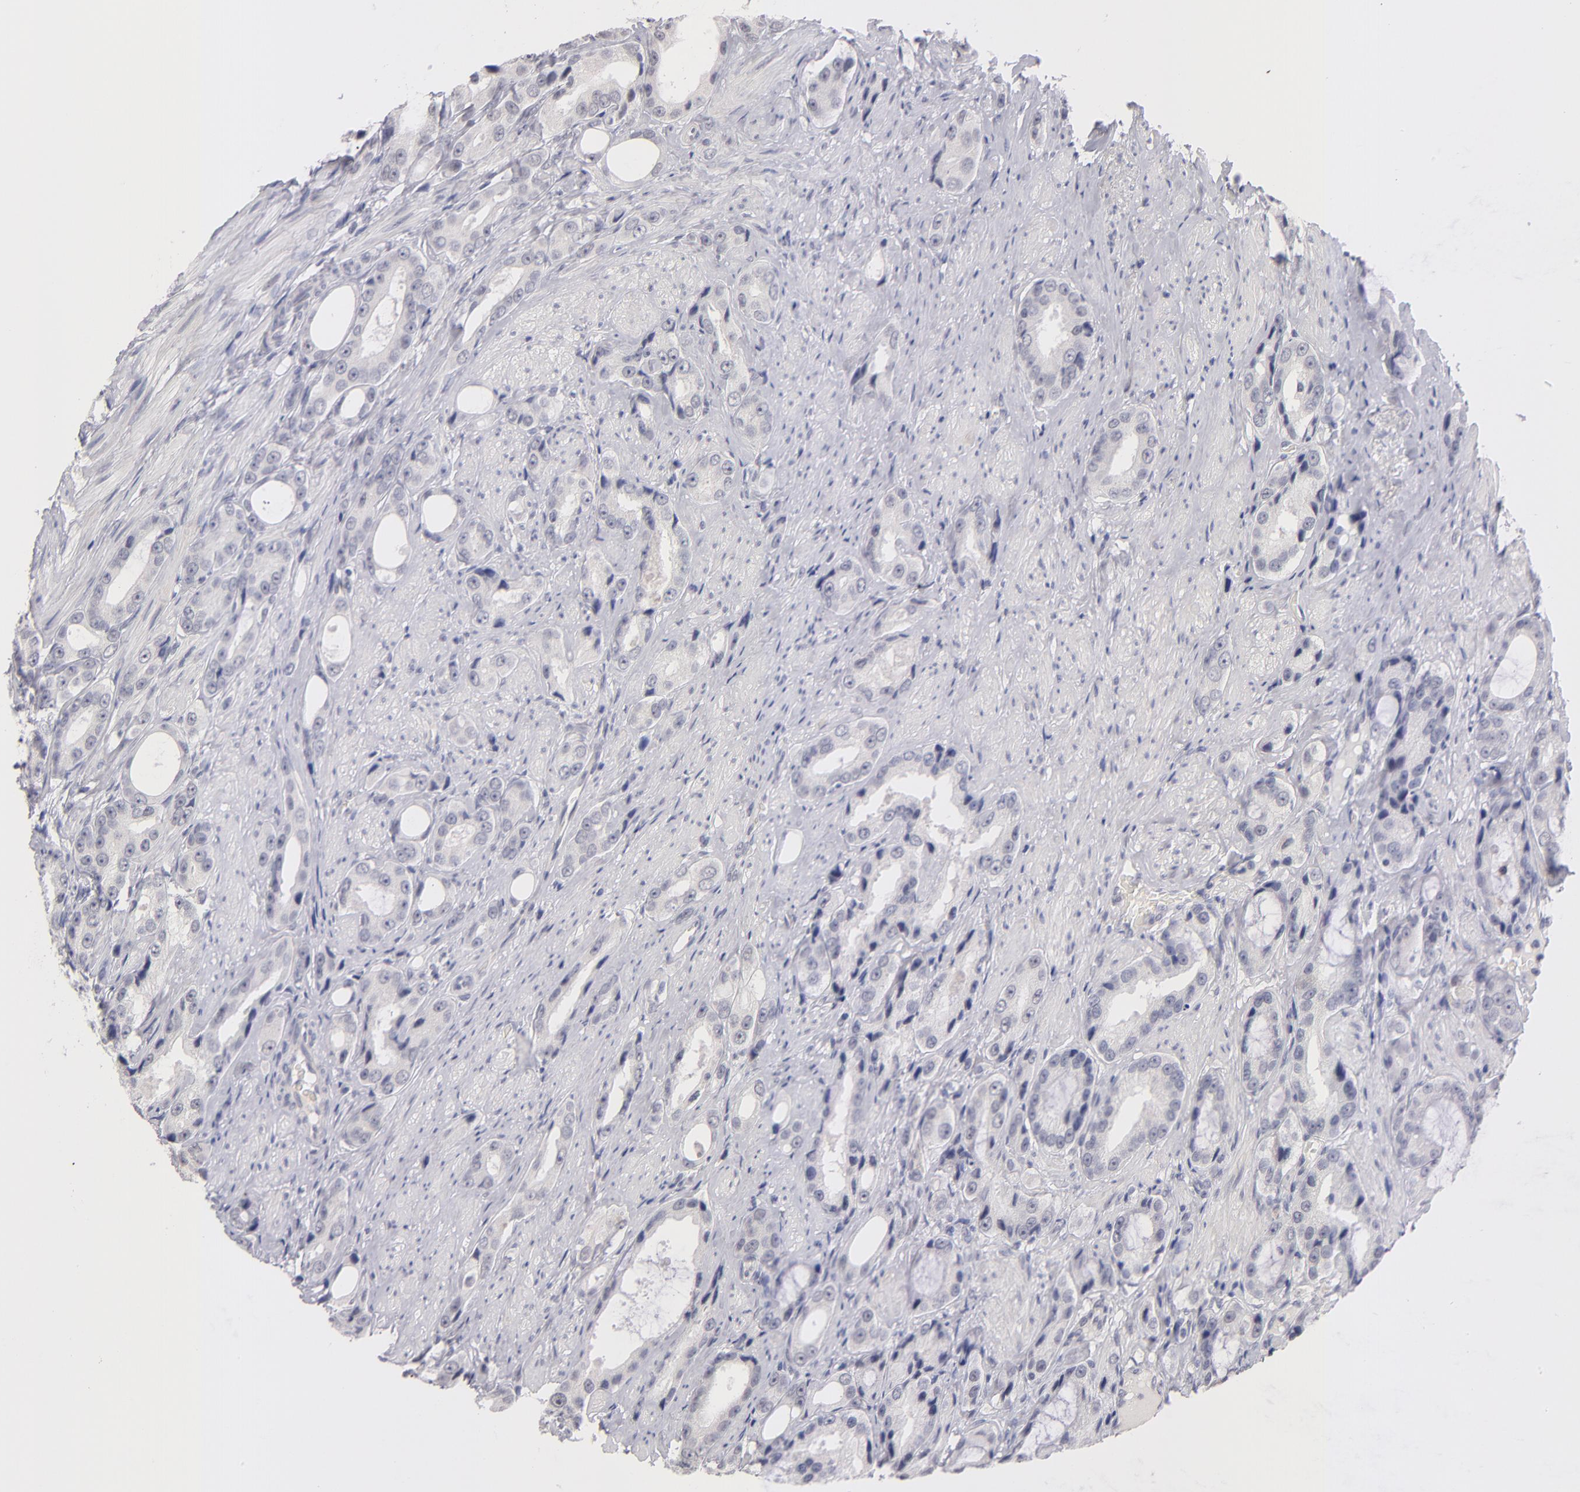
{"staining": {"intensity": "negative", "quantity": "none", "location": "none"}, "tissue": "prostate cancer", "cell_type": "Tumor cells", "image_type": "cancer", "snomed": [{"axis": "morphology", "description": "Adenocarcinoma, Medium grade"}, {"axis": "topography", "description": "Prostate"}], "caption": "Tumor cells are negative for protein expression in human prostate medium-grade adenocarcinoma.", "gene": "TEX11", "patient": {"sex": "male", "age": 60}}